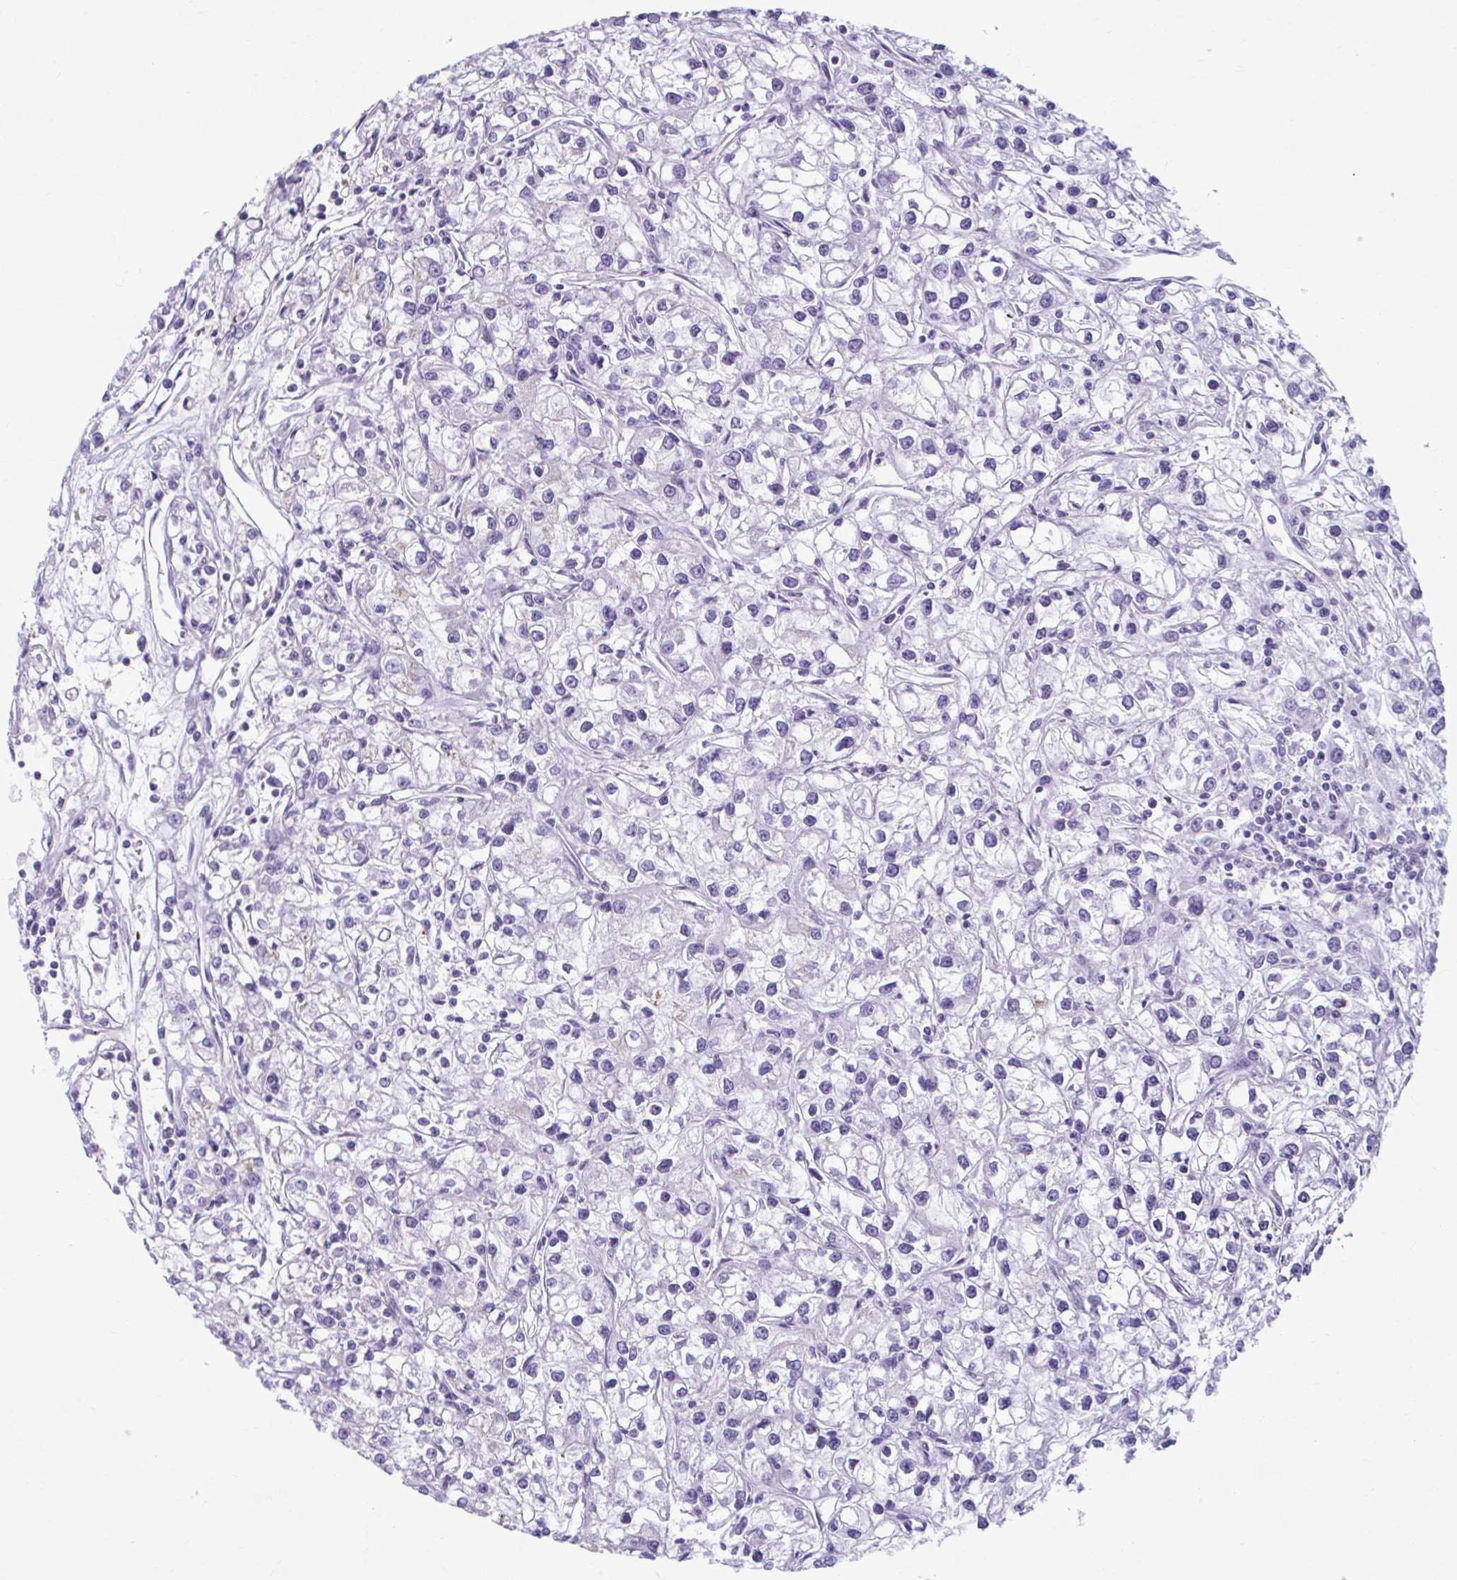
{"staining": {"intensity": "negative", "quantity": "none", "location": "none"}, "tissue": "renal cancer", "cell_type": "Tumor cells", "image_type": "cancer", "snomed": [{"axis": "morphology", "description": "Adenocarcinoma, NOS"}, {"axis": "topography", "description": "Kidney"}], "caption": "Immunohistochemistry (IHC) image of neoplastic tissue: human renal cancer stained with DAB (3,3'-diaminobenzidine) displays no significant protein expression in tumor cells.", "gene": "C12orf71", "patient": {"sex": "female", "age": 59}}